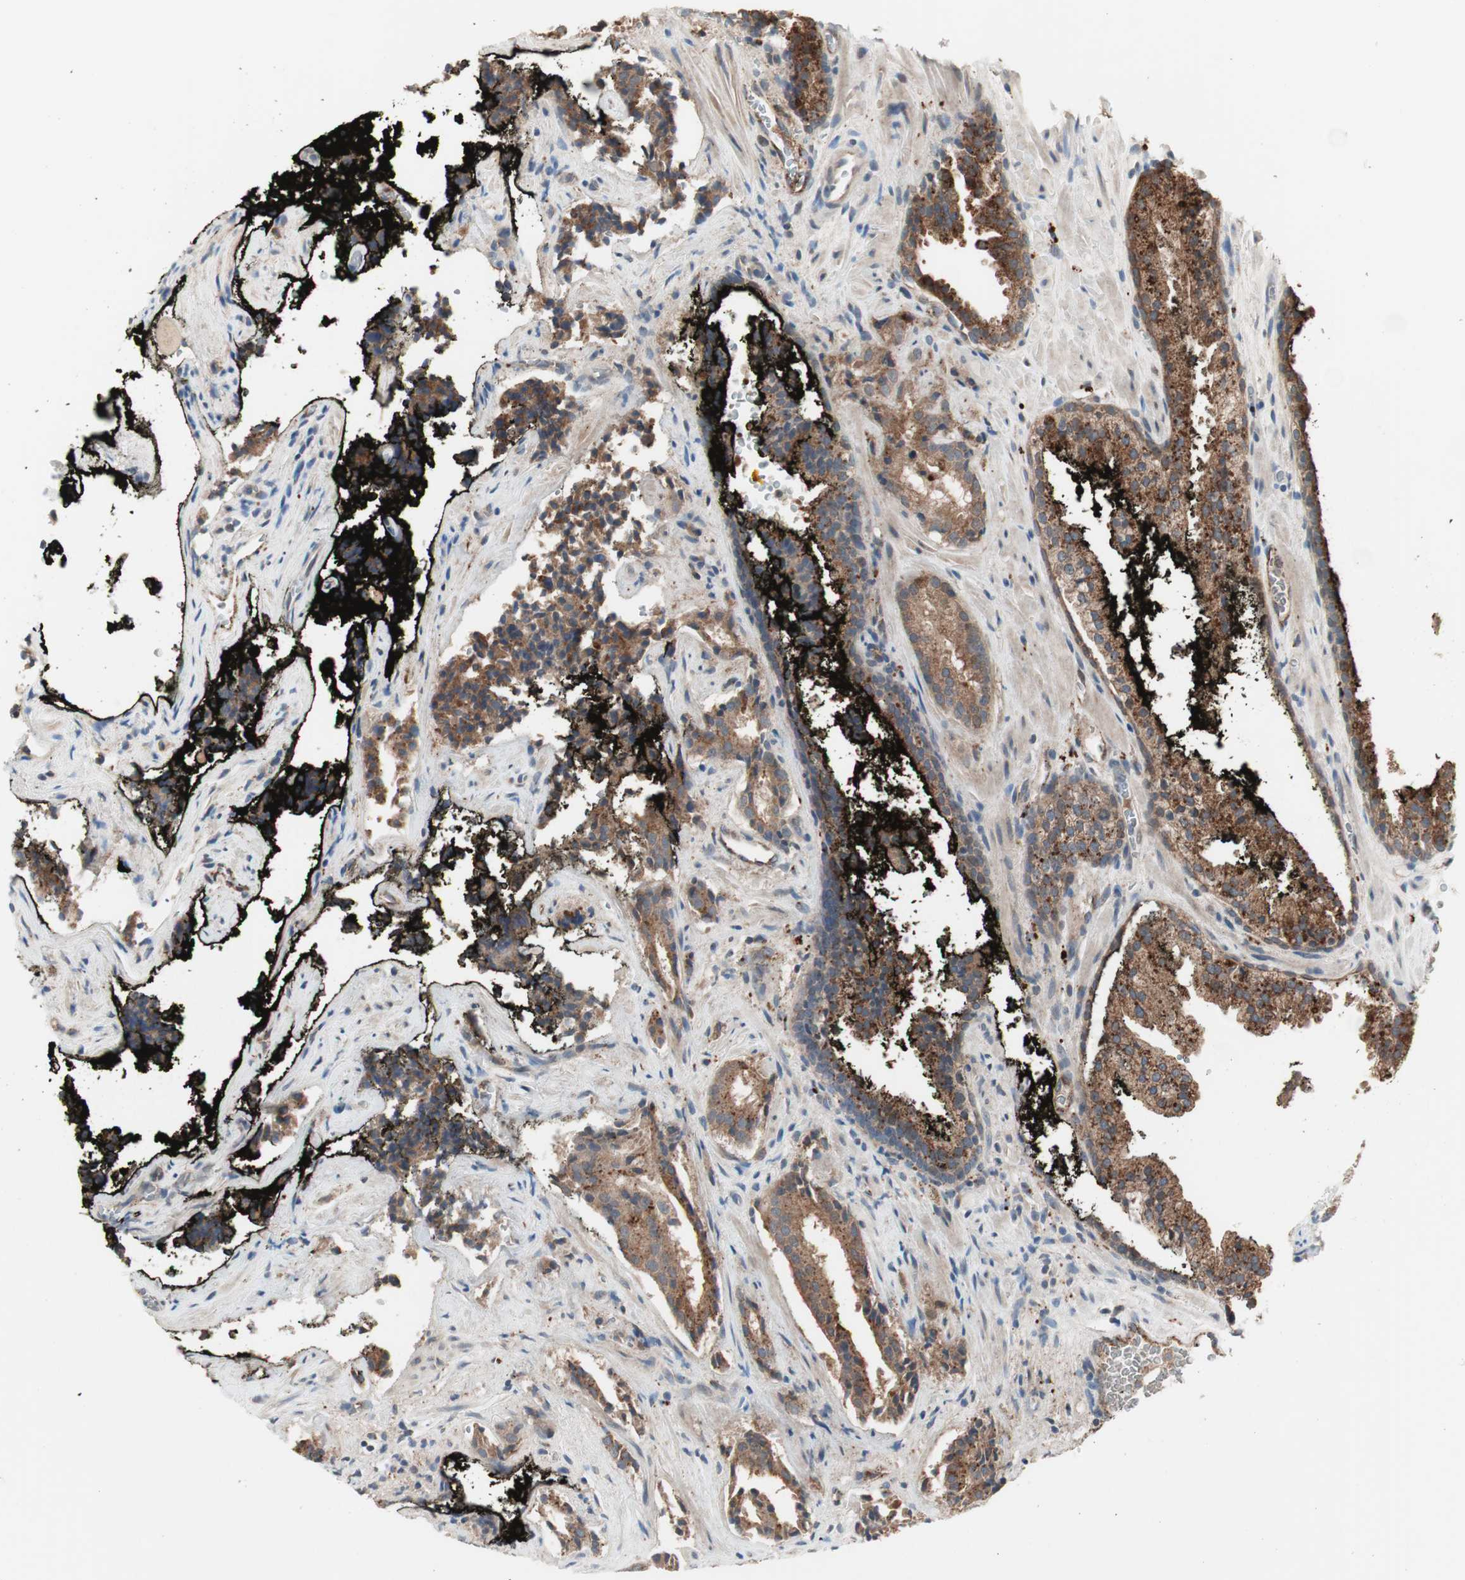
{"staining": {"intensity": "moderate", "quantity": ">75%", "location": "cytoplasmic/membranous"}, "tissue": "prostate cancer", "cell_type": "Tumor cells", "image_type": "cancer", "snomed": [{"axis": "morphology", "description": "Adenocarcinoma, High grade"}, {"axis": "topography", "description": "Prostate"}], "caption": "Approximately >75% of tumor cells in human prostate cancer (high-grade adenocarcinoma) exhibit moderate cytoplasmic/membranous protein positivity as visualized by brown immunohistochemical staining.", "gene": "FGFR4", "patient": {"sex": "male", "age": 58}}